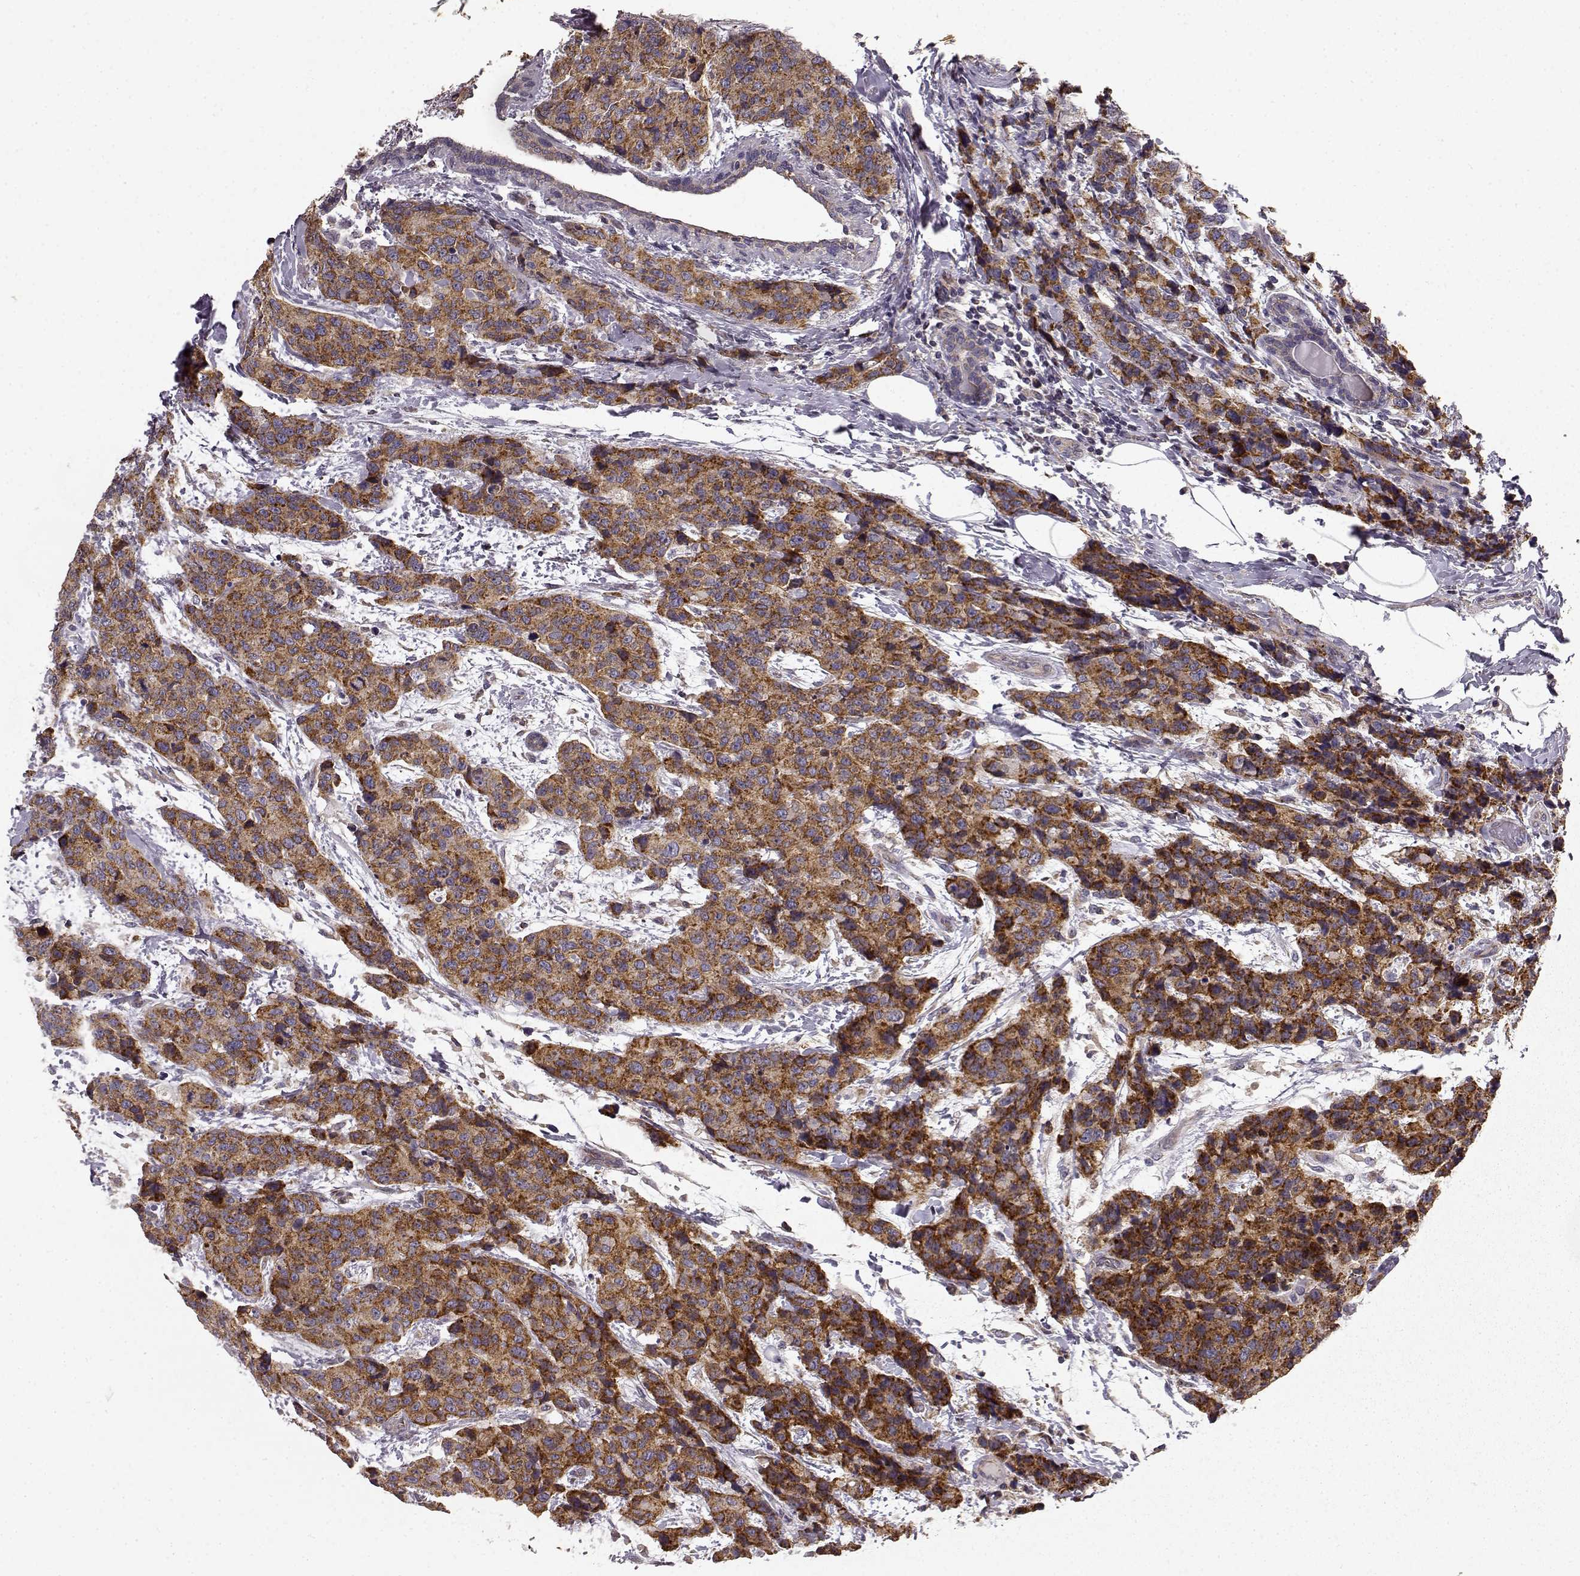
{"staining": {"intensity": "strong", "quantity": ">75%", "location": "cytoplasmic/membranous"}, "tissue": "breast cancer", "cell_type": "Tumor cells", "image_type": "cancer", "snomed": [{"axis": "morphology", "description": "Lobular carcinoma"}, {"axis": "topography", "description": "Breast"}], "caption": "Human breast lobular carcinoma stained with a brown dye exhibits strong cytoplasmic/membranous positive staining in approximately >75% of tumor cells.", "gene": "ERBB3", "patient": {"sex": "female", "age": 59}}